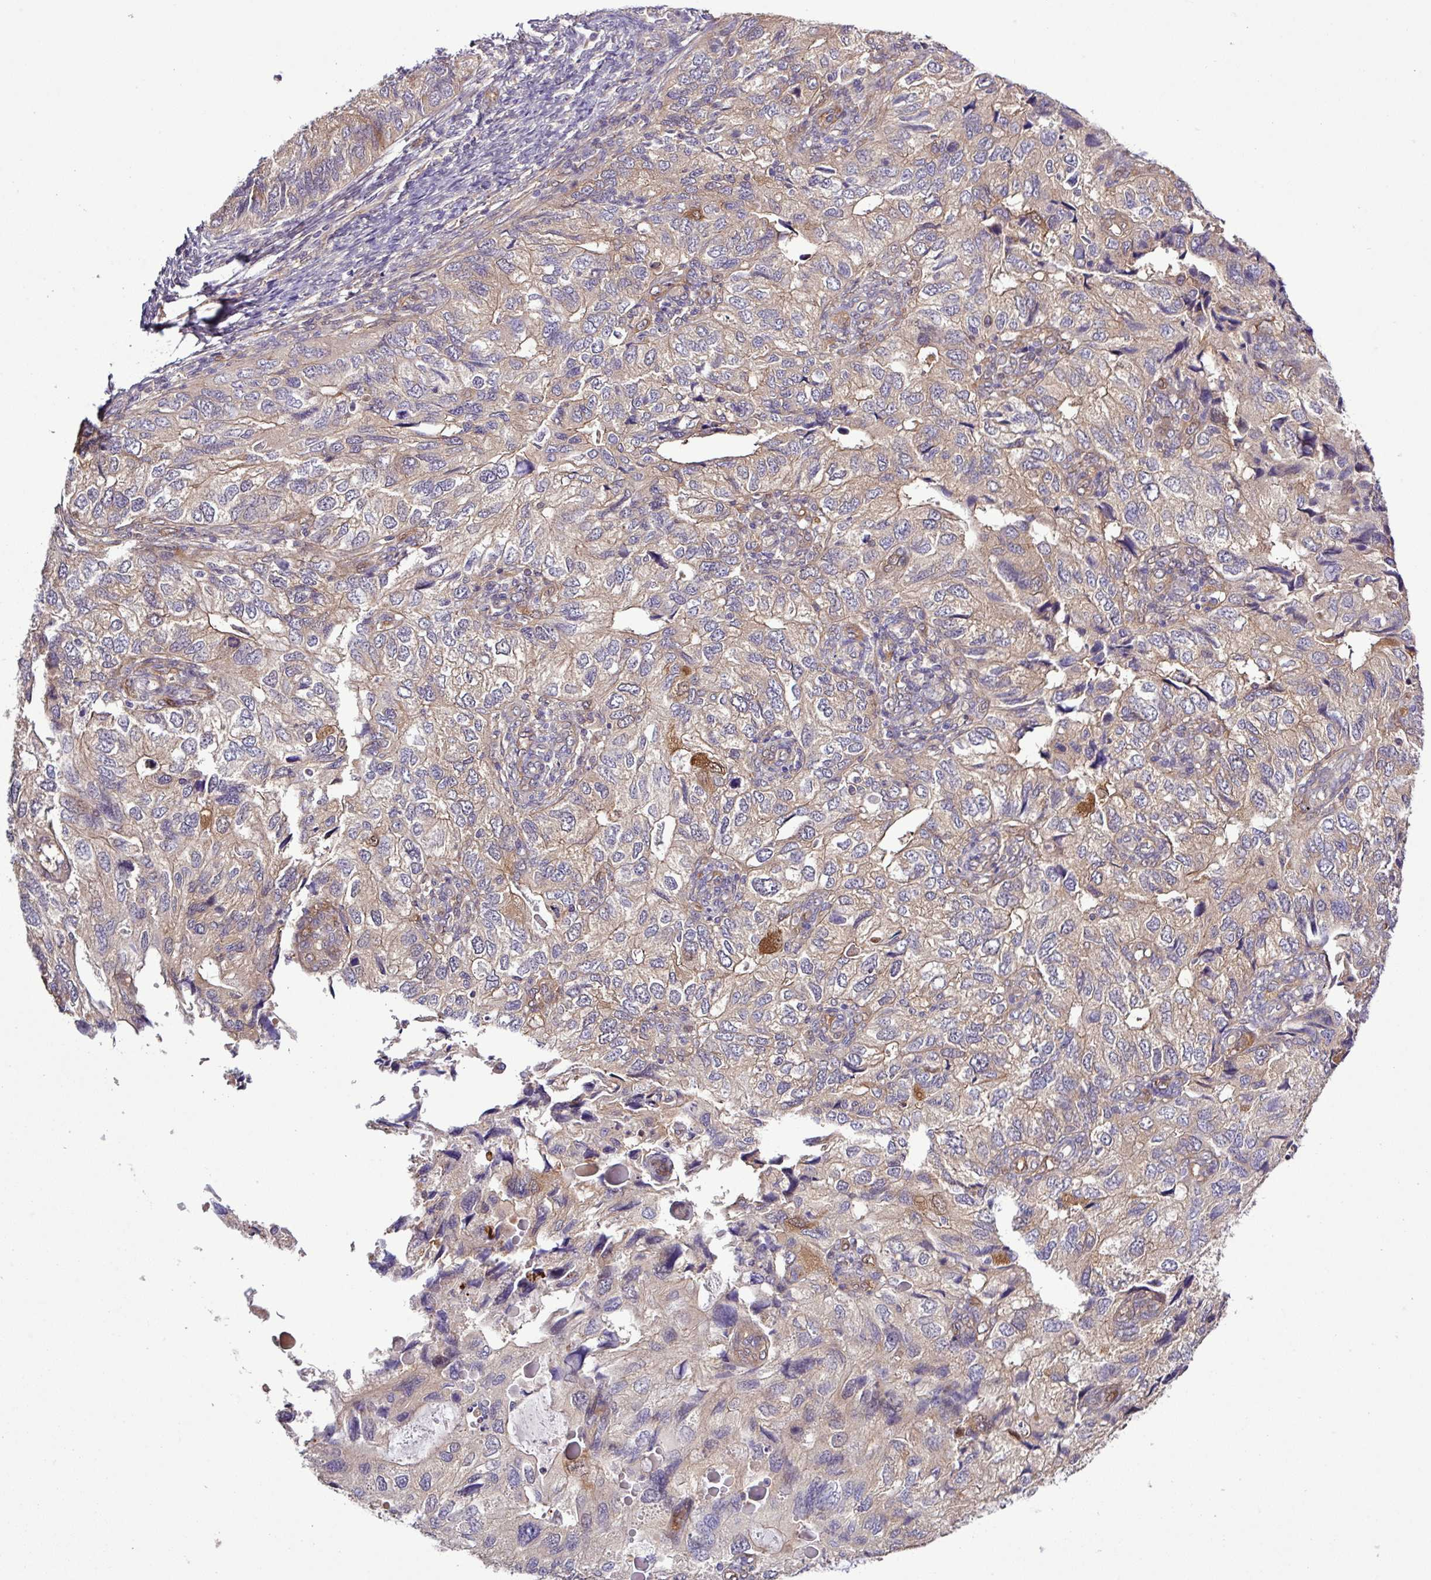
{"staining": {"intensity": "weak", "quantity": ">75%", "location": "cytoplasmic/membranous,nuclear"}, "tissue": "endometrial cancer", "cell_type": "Tumor cells", "image_type": "cancer", "snomed": [{"axis": "morphology", "description": "Carcinoma, NOS"}, {"axis": "topography", "description": "Uterus"}], "caption": "A histopathology image showing weak cytoplasmic/membranous and nuclear positivity in approximately >75% of tumor cells in endometrial cancer, as visualized by brown immunohistochemical staining.", "gene": "CARHSP1", "patient": {"sex": "female", "age": 76}}